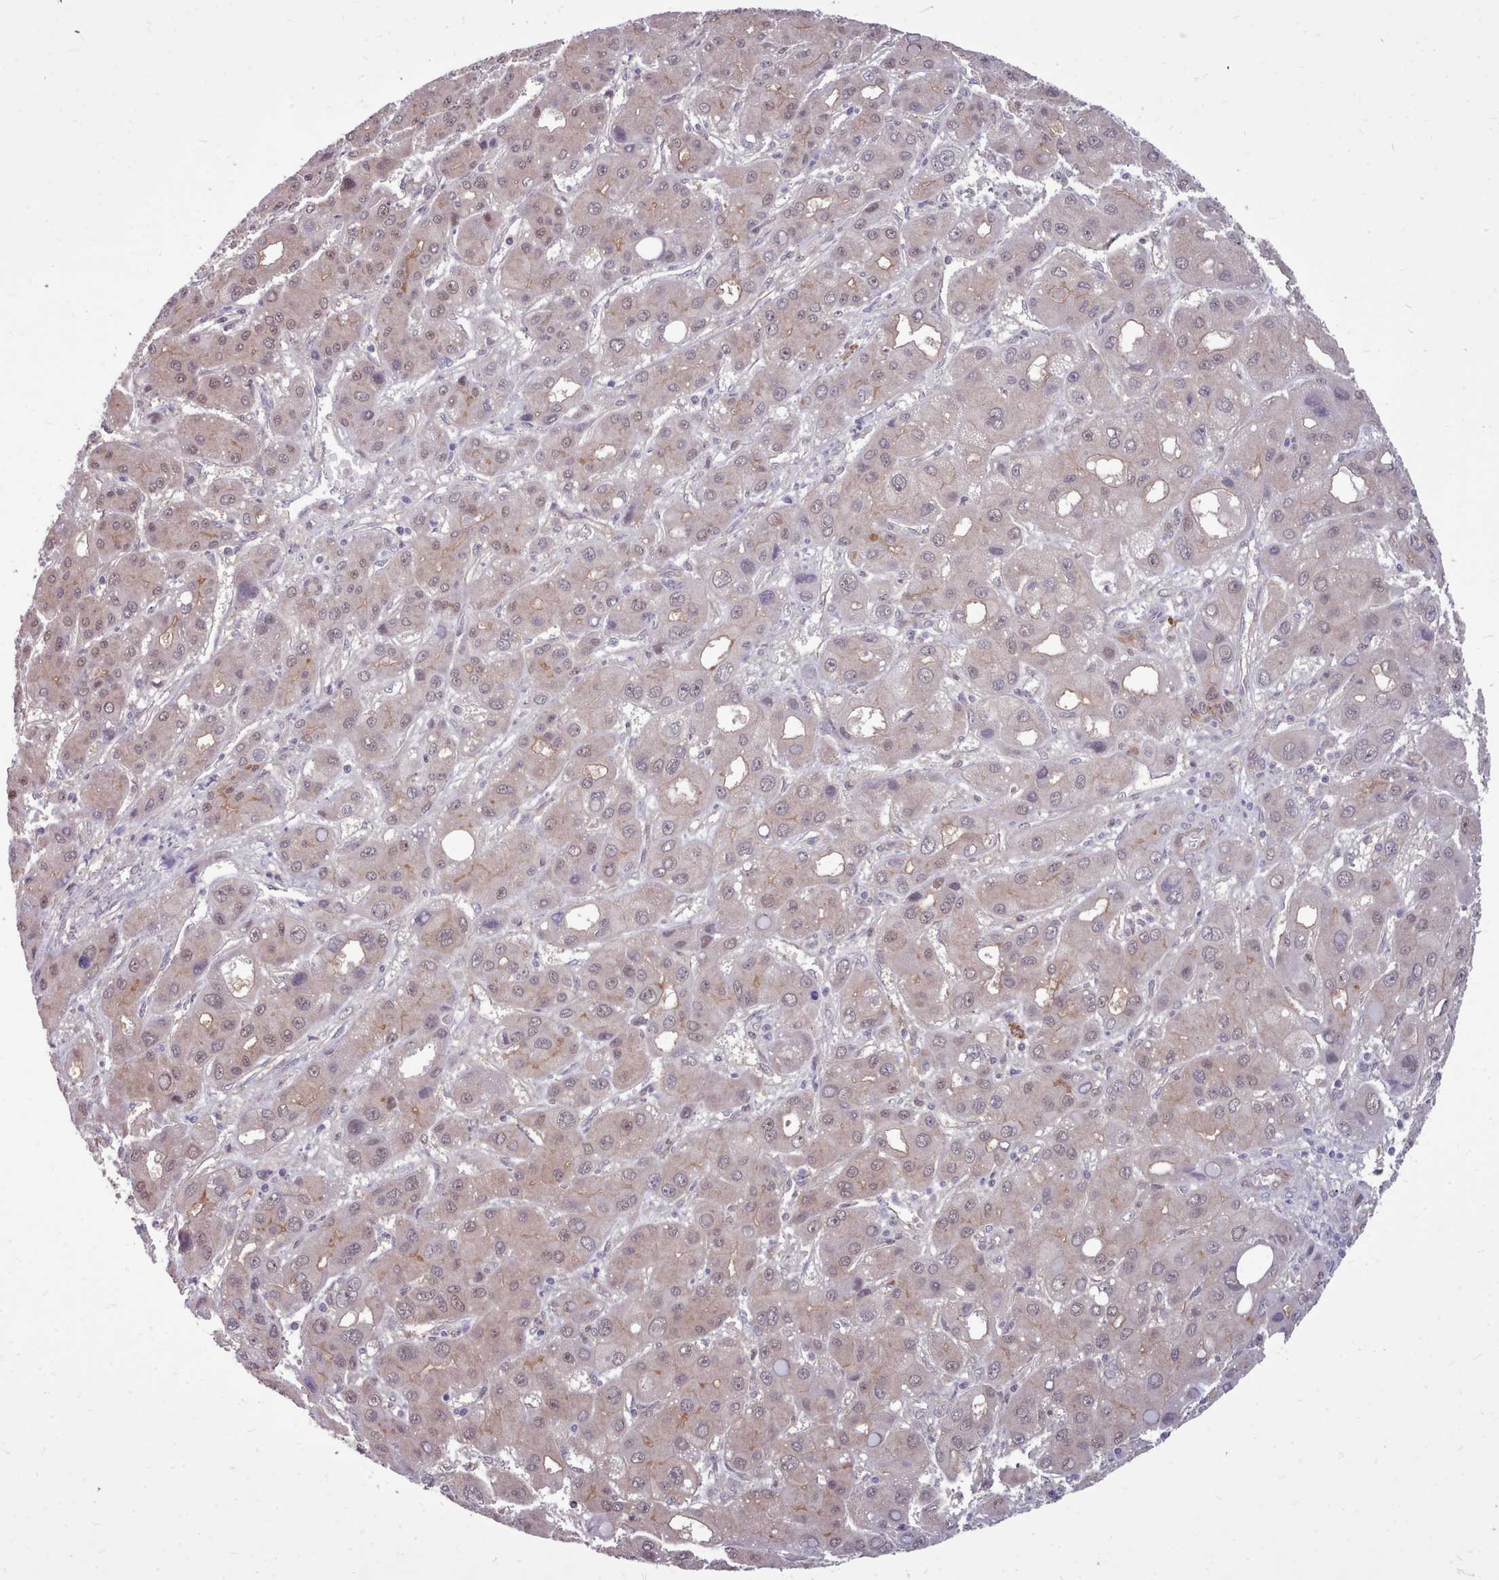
{"staining": {"intensity": "weak", "quantity": "<25%", "location": "nuclear"}, "tissue": "liver cancer", "cell_type": "Tumor cells", "image_type": "cancer", "snomed": [{"axis": "morphology", "description": "Carcinoma, Hepatocellular, NOS"}, {"axis": "topography", "description": "Liver"}], "caption": "Immunohistochemical staining of human liver hepatocellular carcinoma exhibits no significant staining in tumor cells. Brightfield microscopy of immunohistochemistry stained with DAB (brown) and hematoxylin (blue), captured at high magnification.", "gene": "AHCY", "patient": {"sex": "male", "age": 55}}